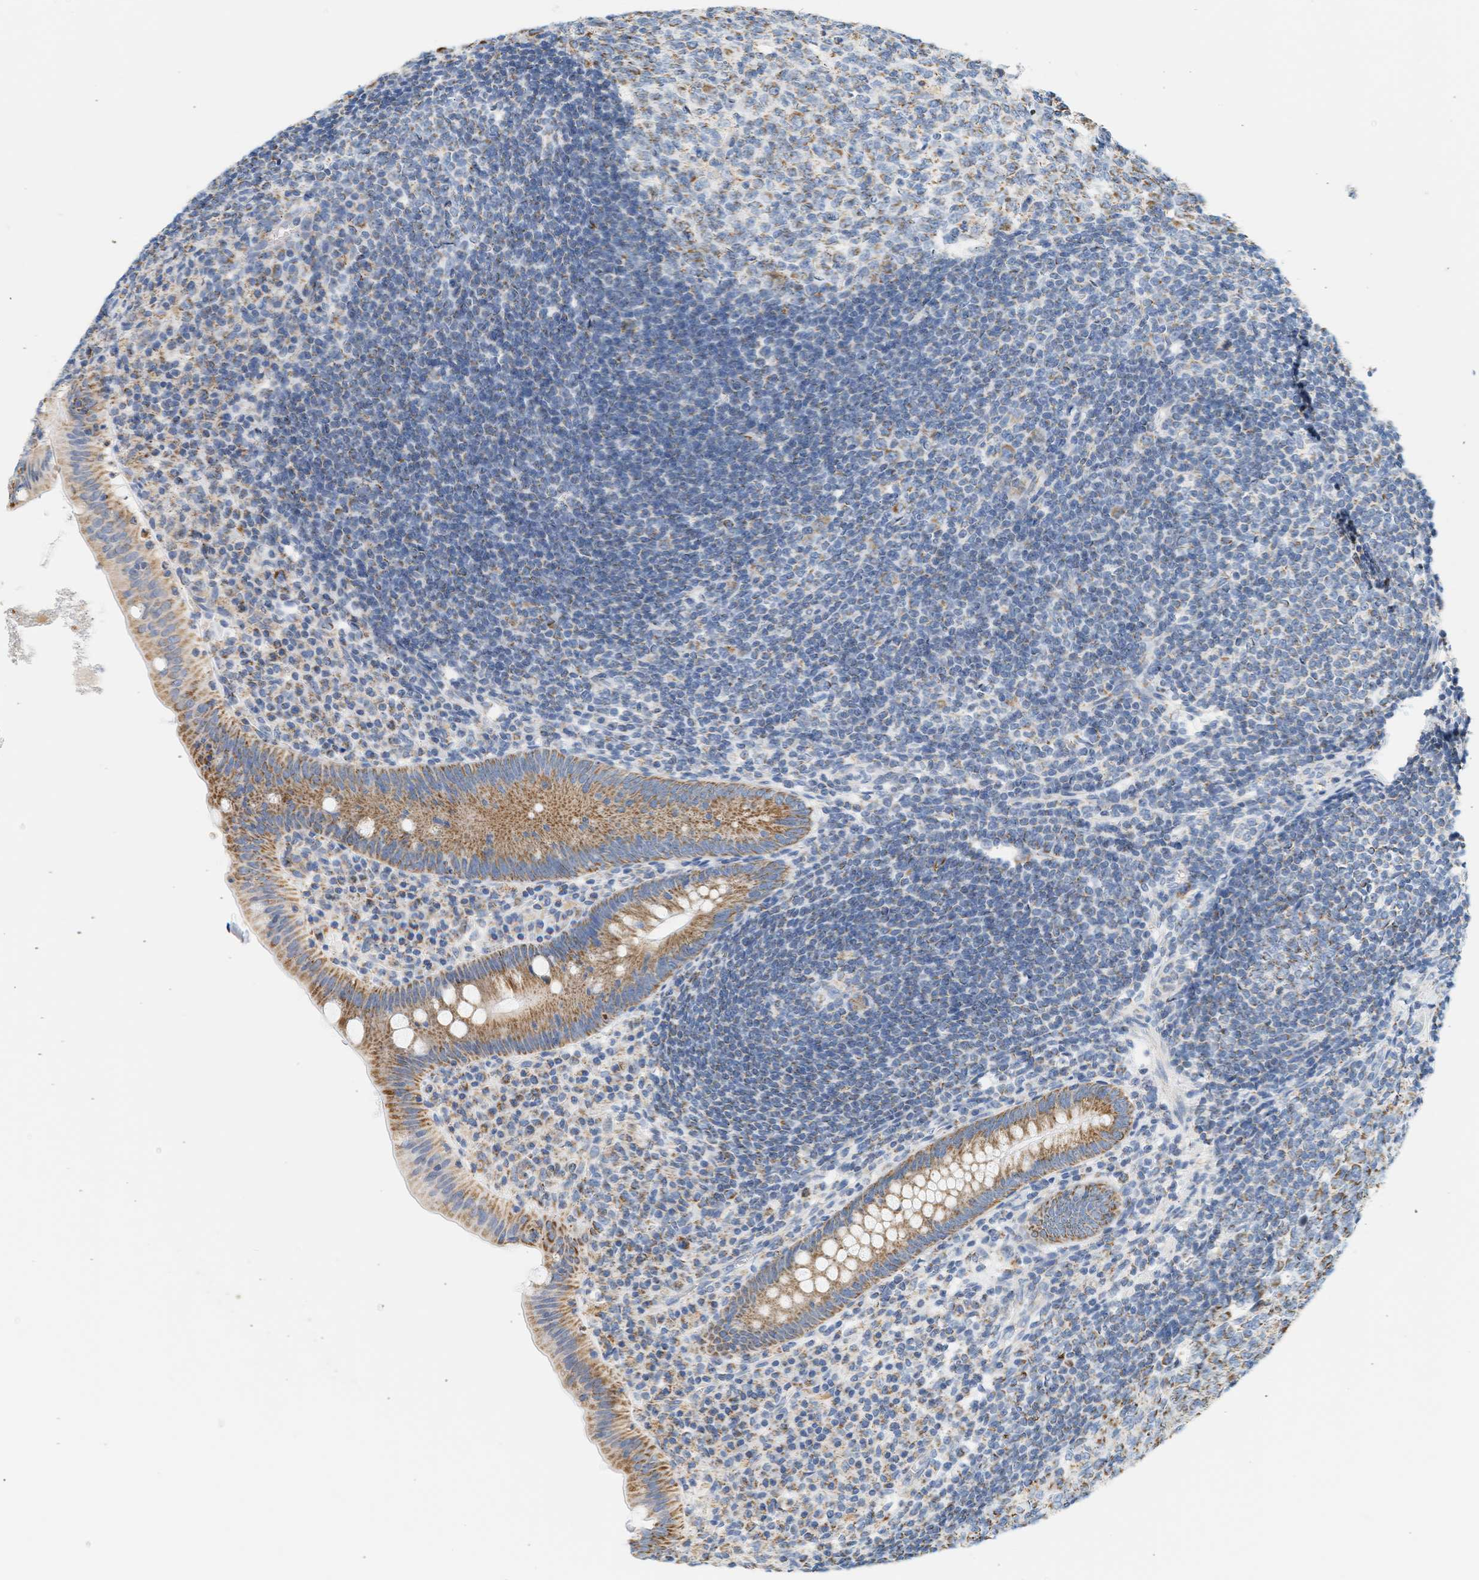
{"staining": {"intensity": "moderate", "quantity": ">75%", "location": "cytoplasmic/membranous"}, "tissue": "appendix", "cell_type": "Glandular cells", "image_type": "normal", "snomed": [{"axis": "morphology", "description": "Normal tissue, NOS"}, {"axis": "topography", "description": "Appendix"}], "caption": "Glandular cells show moderate cytoplasmic/membranous staining in about >75% of cells in benign appendix.", "gene": "GRPEL2", "patient": {"sex": "male", "age": 56}}